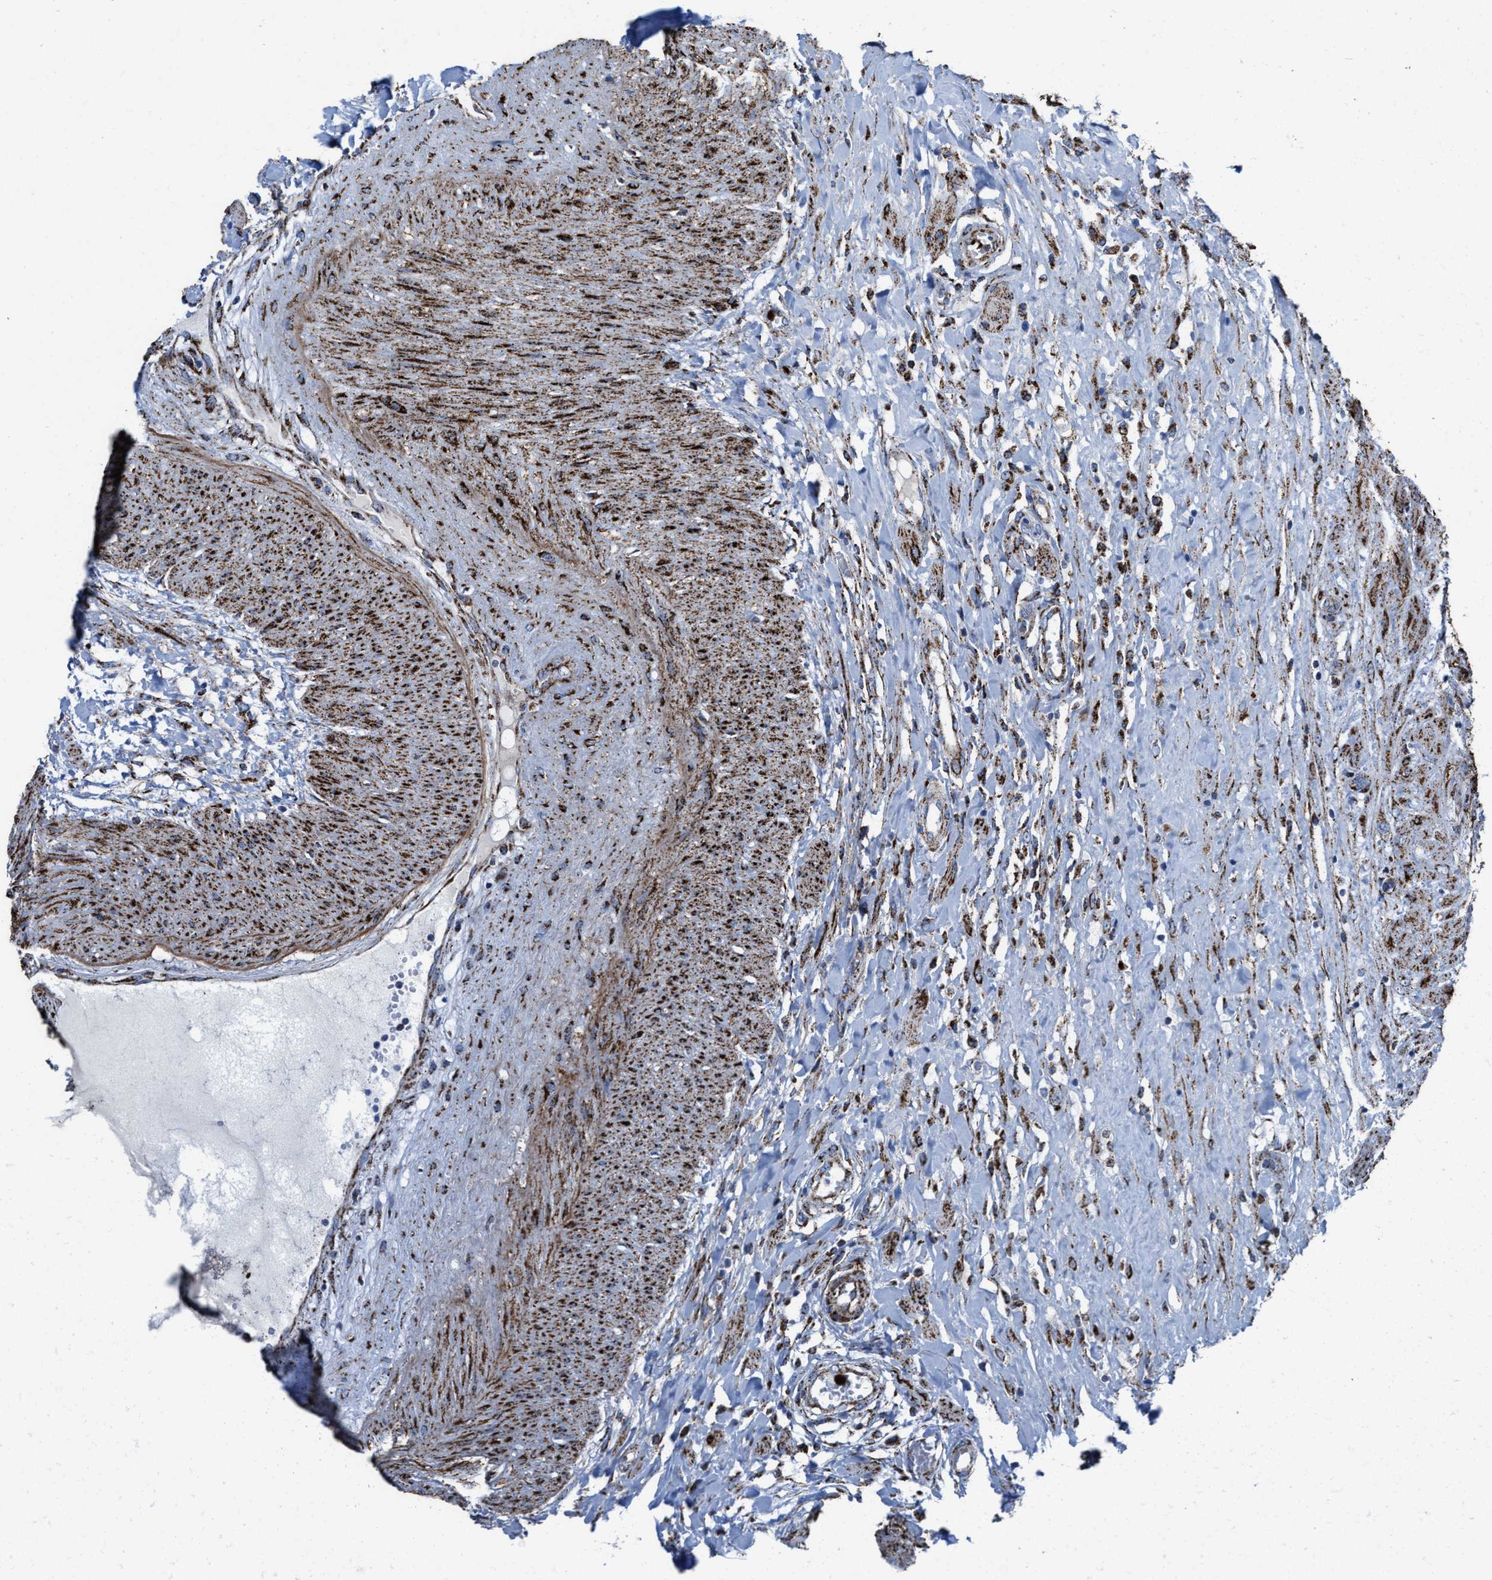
{"staining": {"intensity": "moderate", "quantity": ">75%", "location": "cytoplasmic/membranous"}, "tissue": "fallopian tube", "cell_type": "Glandular cells", "image_type": "normal", "snomed": [{"axis": "morphology", "description": "Normal tissue, NOS"}, {"axis": "topography", "description": "Fallopian tube"}, {"axis": "topography", "description": "Placenta"}], "caption": "Glandular cells demonstrate moderate cytoplasmic/membranous staining in about >75% of cells in benign fallopian tube. Immunohistochemistry (ihc) stains the protein in brown and the nuclei are stained blue.", "gene": "ALDH1B1", "patient": {"sex": "female", "age": 32}}